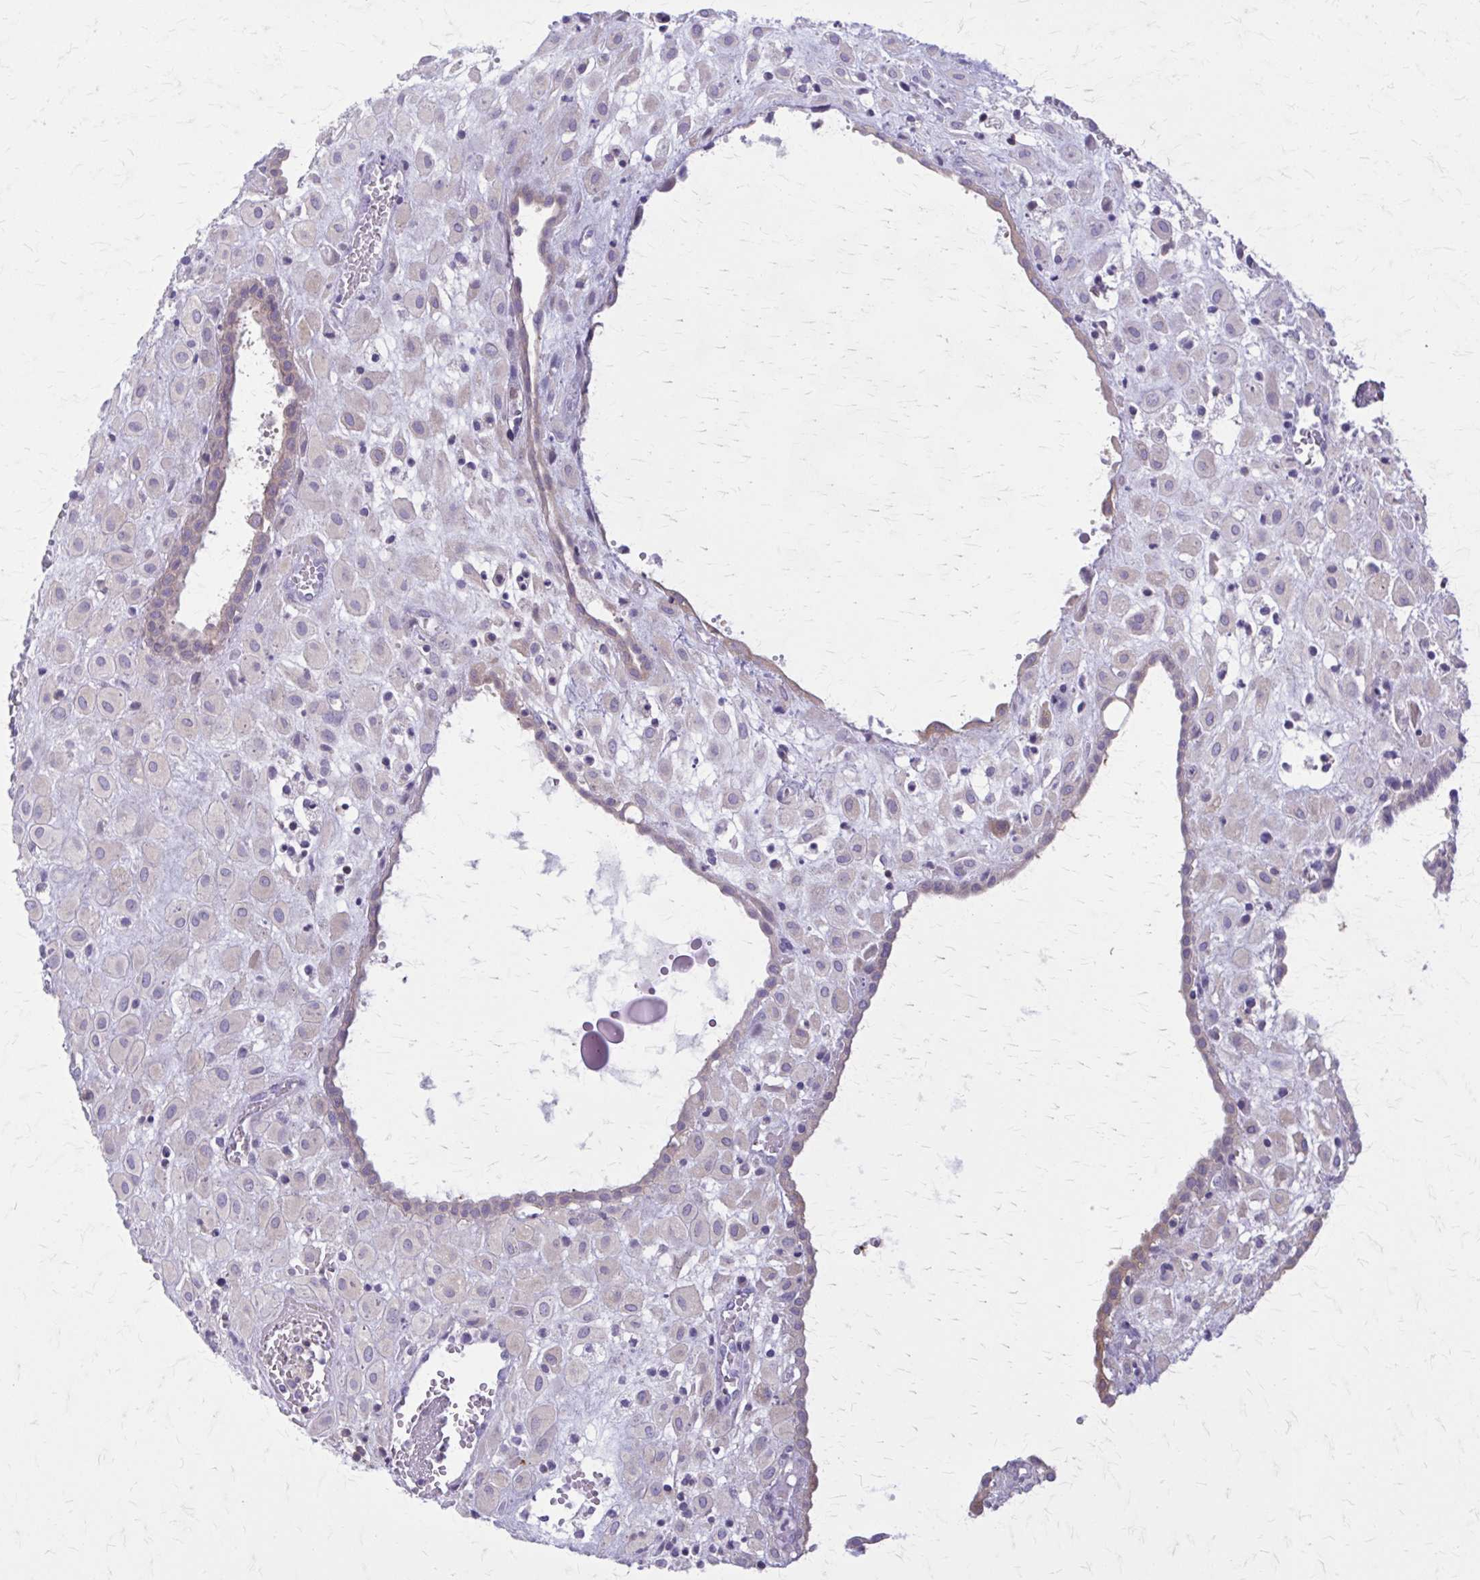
{"staining": {"intensity": "negative", "quantity": "none", "location": "none"}, "tissue": "placenta", "cell_type": "Decidual cells", "image_type": "normal", "snomed": [{"axis": "morphology", "description": "Normal tissue, NOS"}, {"axis": "topography", "description": "Placenta"}], "caption": "The immunohistochemistry (IHC) histopathology image has no significant expression in decidual cells of placenta.", "gene": "PITPNM1", "patient": {"sex": "female", "age": 24}}